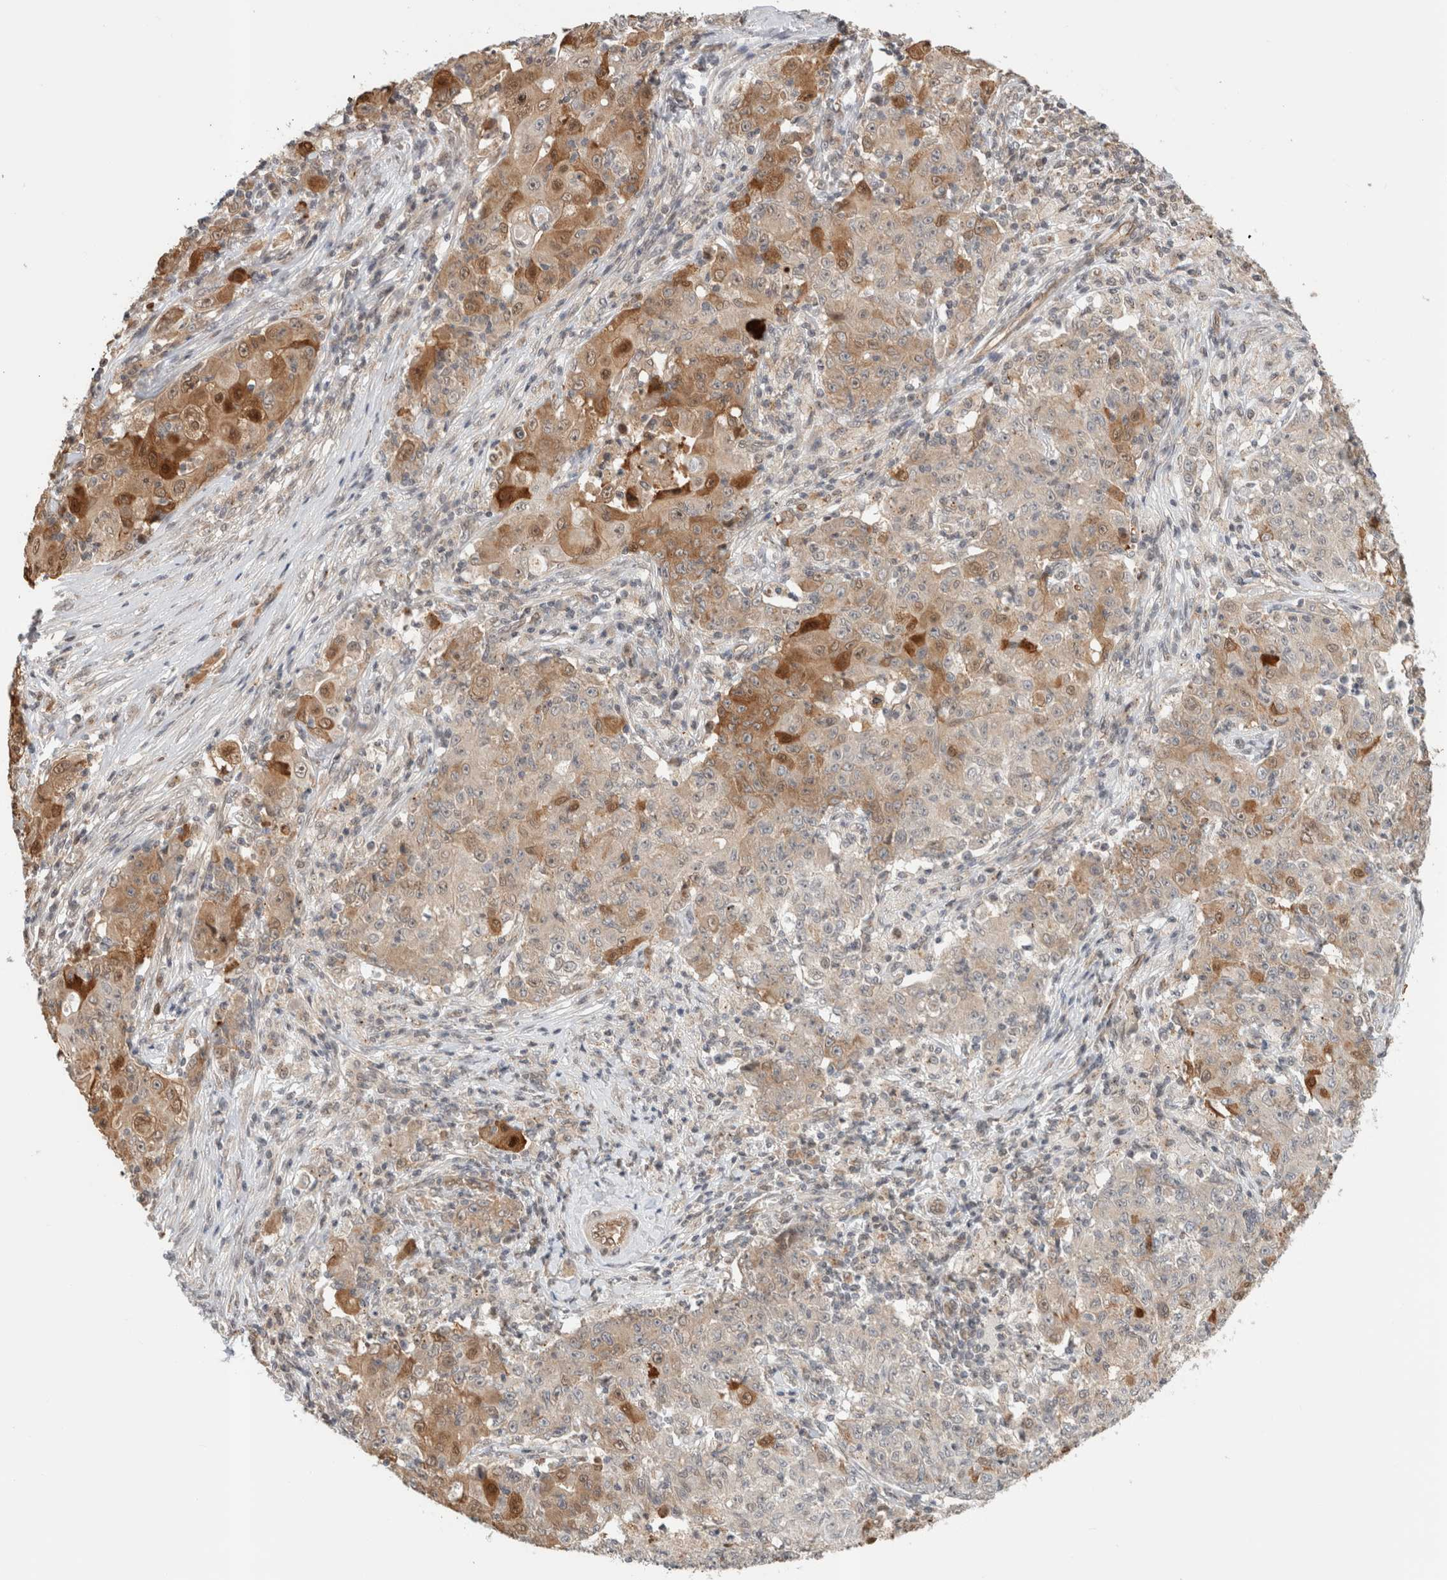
{"staining": {"intensity": "moderate", "quantity": "<25%", "location": "cytoplasmic/membranous,nuclear"}, "tissue": "ovarian cancer", "cell_type": "Tumor cells", "image_type": "cancer", "snomed": [{"axis": "morphology", "description": "Carcinoma, endometroid"}, {"axis": "topography", "description": "Ovary"}], "caption": "IHC of ovarian endometroid carcinoma shows low levels of moderate cytoplasmic/membranous and nuclear positivity in about <25% of tumor cells.", "gene": "OTUD6B", "patient": {"sex": "female", "age": 42}}